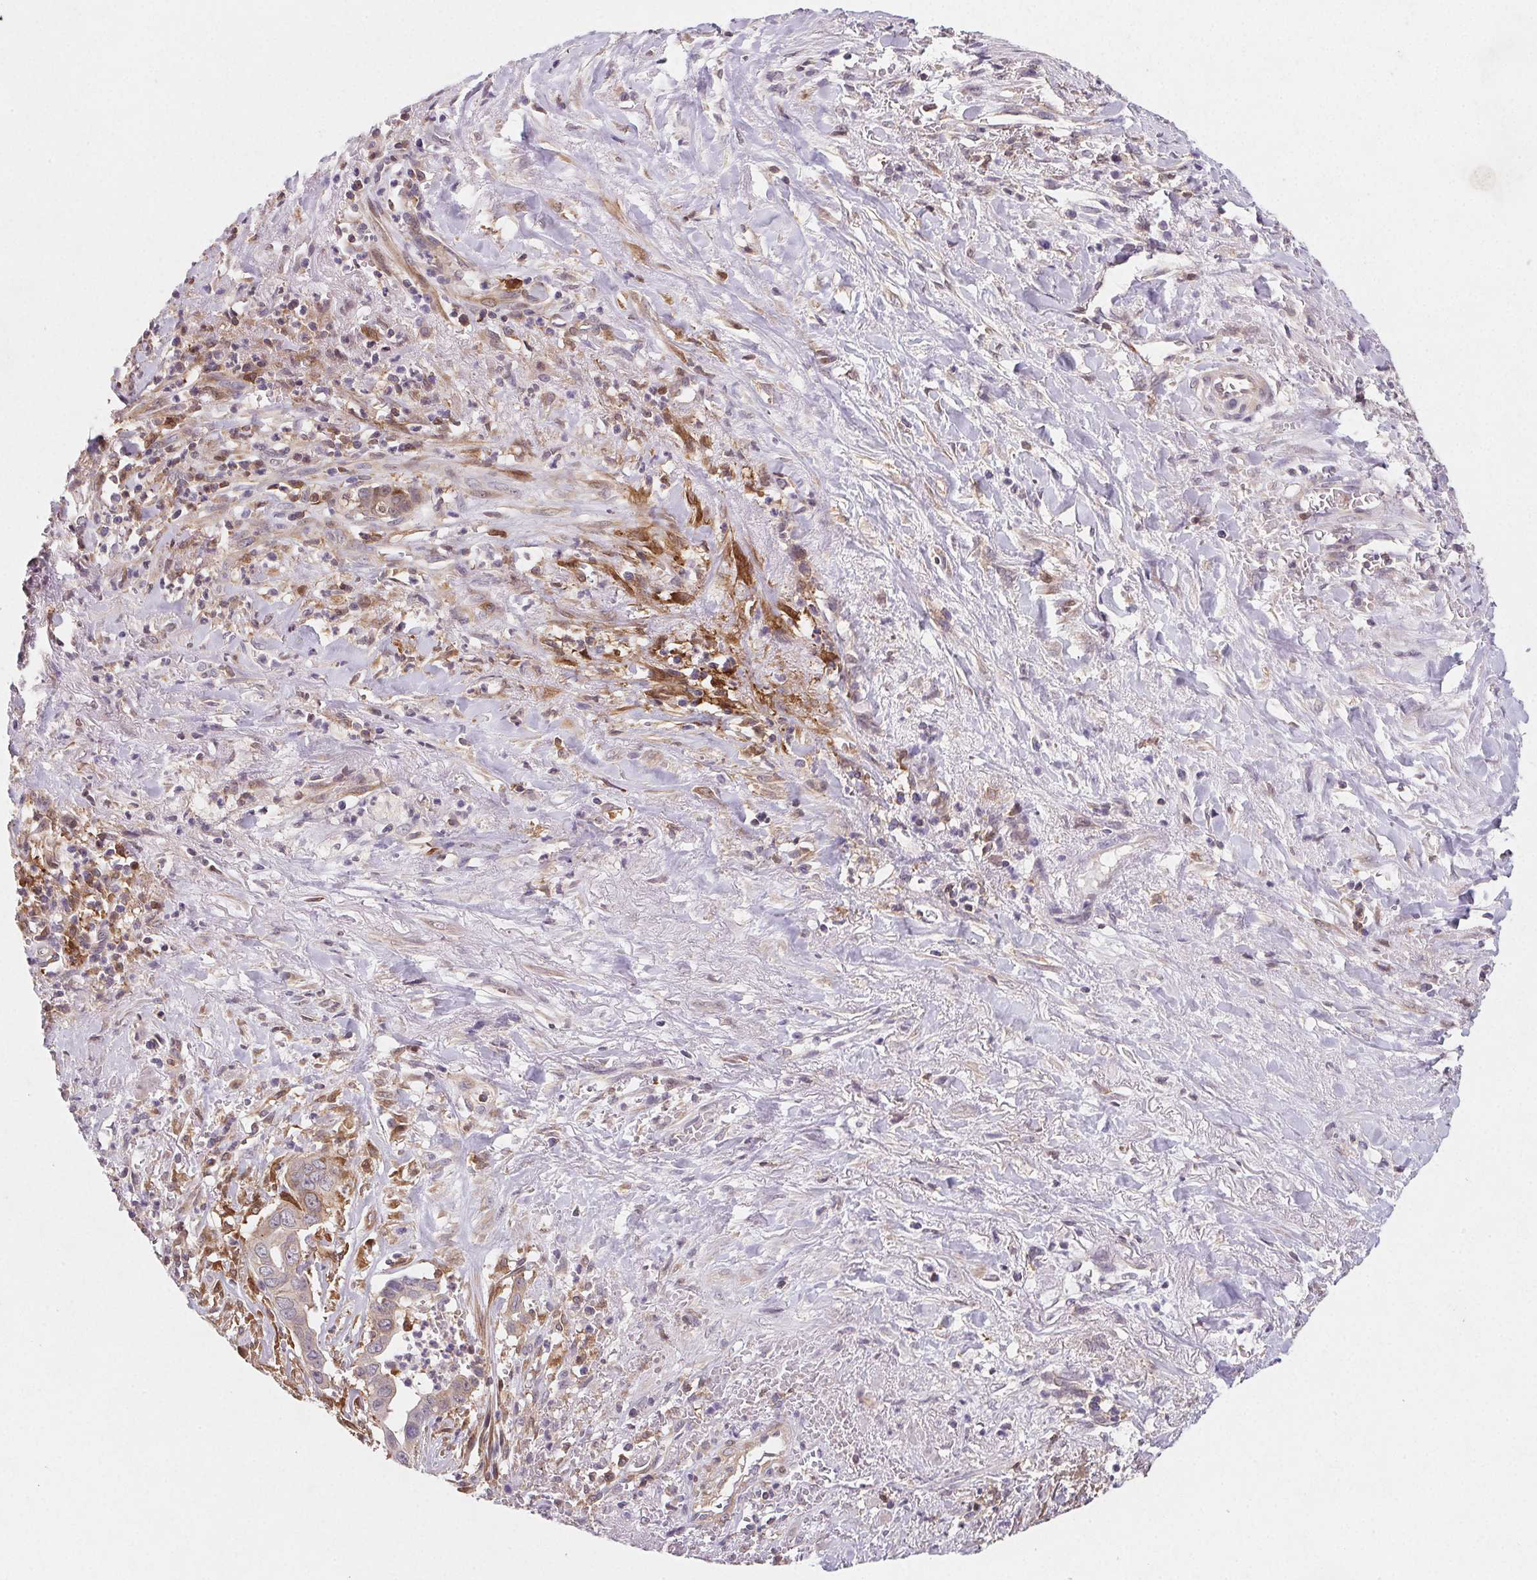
{"staining": {"intensity": "weak", "quantity": "<25%", "location": "cytoplasmic/membranous"}, "tissue": "liver cancer", "cell_type": "Tumor cells", "image_type": "cancer", "snomed": [{"axis": "morphology", "description": "Cholangiocarcinoma"}, {"axis": "topography", "description": "Liver"}], "caption": "This is an IHC photomicrograph of liver cancer (cholangiocarcinoma). There is no positivity in tumor cells.", "gene": "GBP1", "patient": {"sex": "female", "age": 79}}